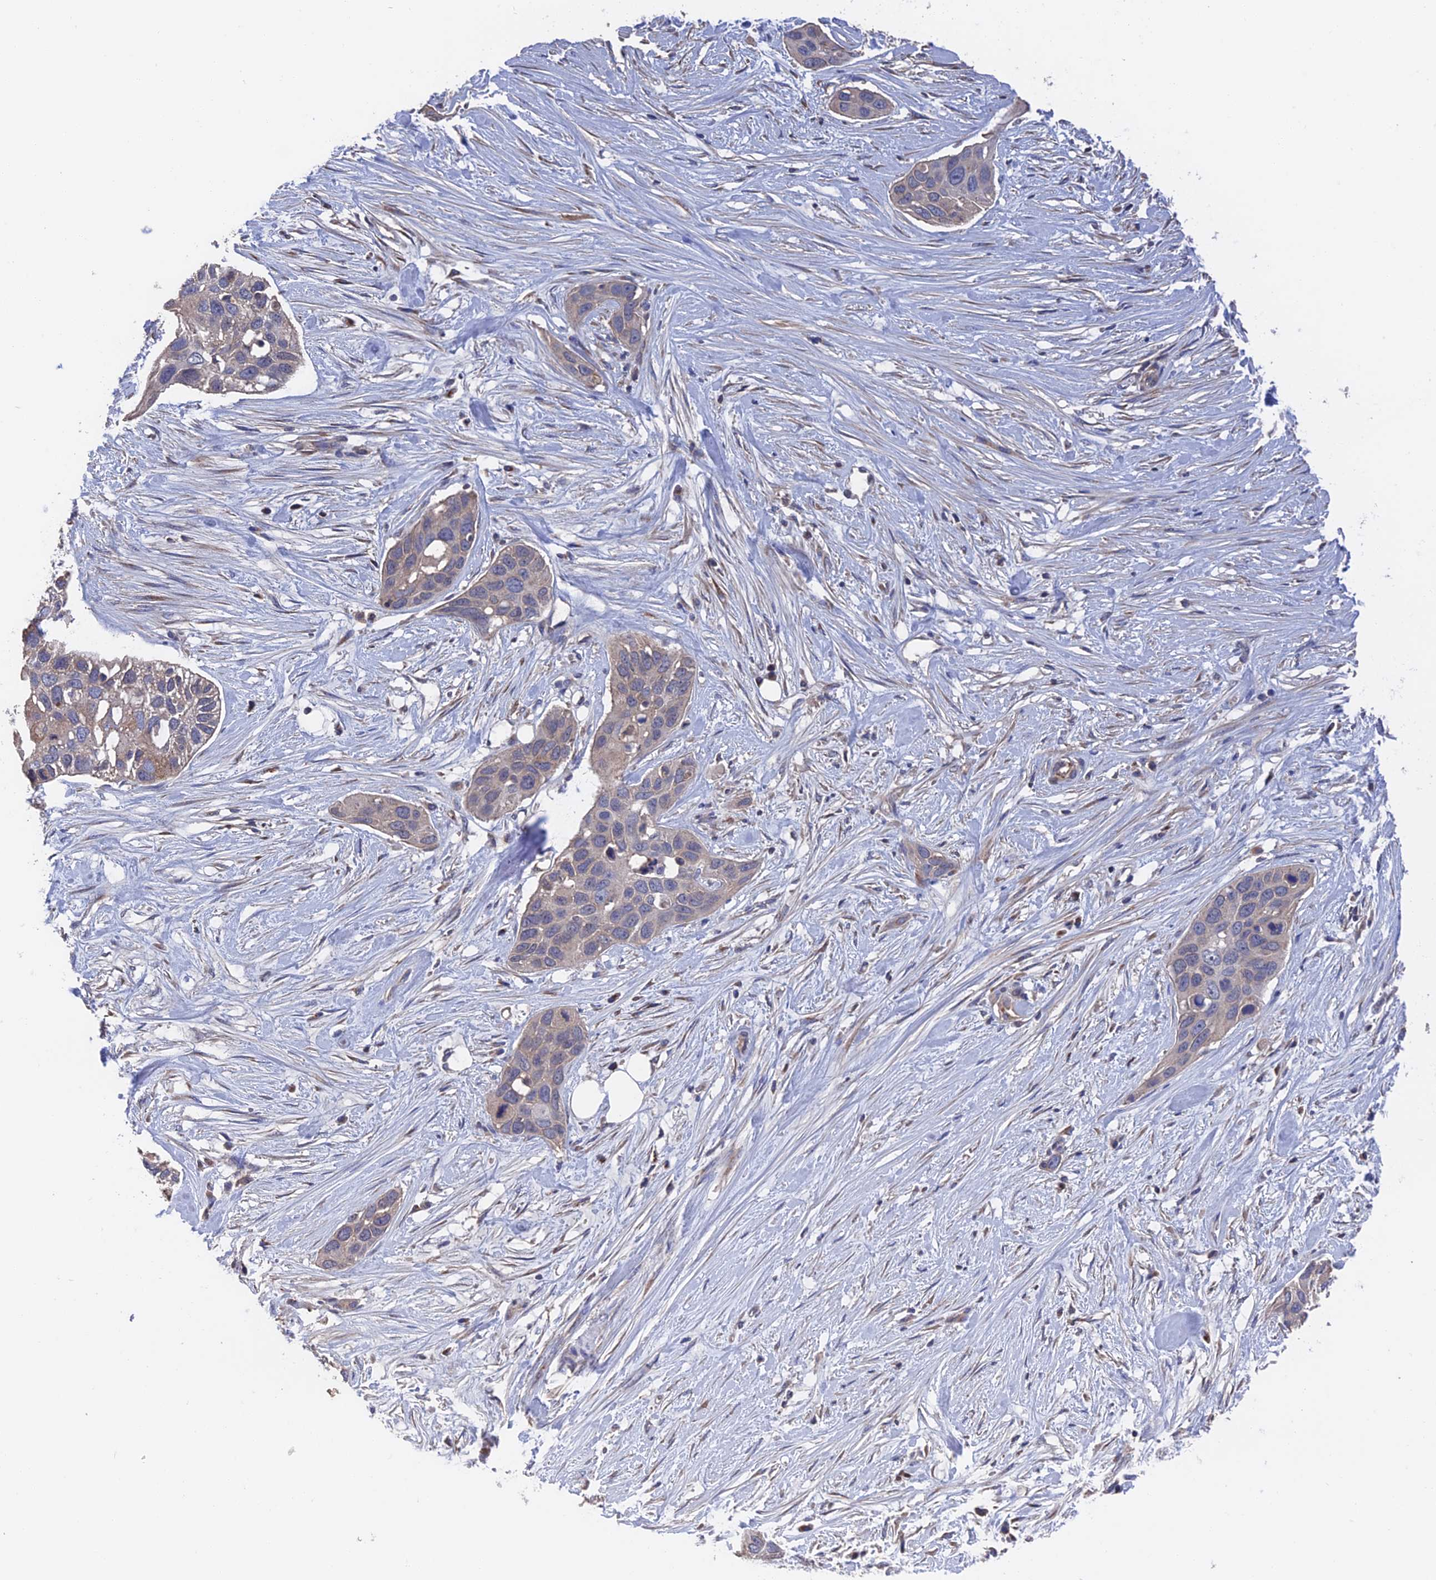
{"staining": {"intensity": "negative", "quantity": "none", "location": "none"}, "tissue": "pancreatic cancer", "cell_type": "Tumor cells", "image_type": "cancer", "snomed": [{"axis": "morphology", "description": "Adenocarcinoma, NOS"}, {"axis": "topography", "description": "Pancreas"}], "caption": "Immunohistochemistry micrograph of neoplastic tissue: pancreatic cancer (adenocarcinoma) stained with DAB (3,3'-diaminobenzidine) exhibits no significant protein positivity in tumor cells.", "gene": "HPF1", "patient": {"sex": "female", "age": 60}}